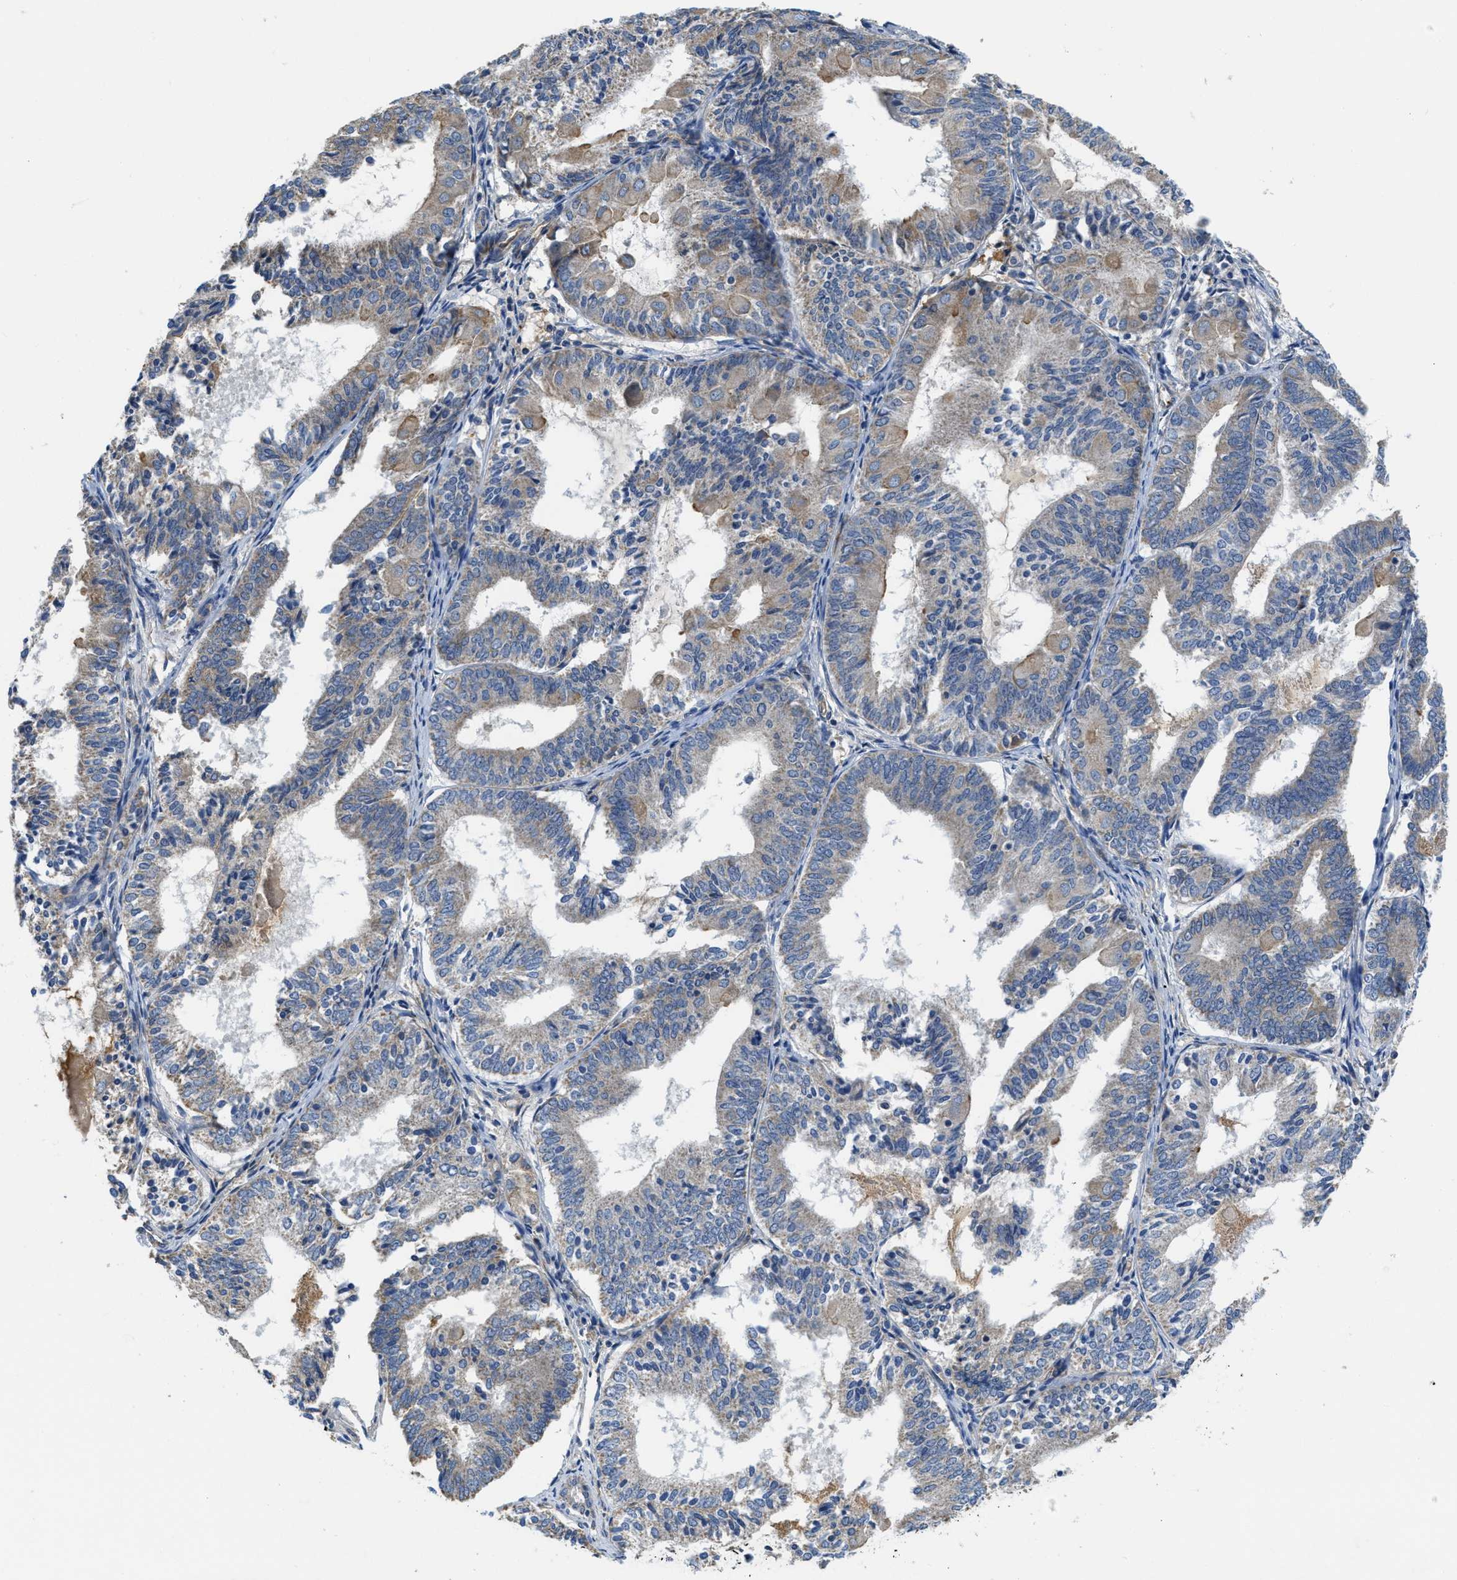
{"staining": {"intensity": "weak", "quantity": "25%-75%", "location": "cytoplasmic/membranous"}, "tissue": "endometrial cancer", "cell_type": "Tumor cells", "image_type": "cancer", "snomed": [{"axis": "morphology", "description": "Adenocarcinoma, NOS"}, {"axis": "topography", "description": "Endometrium"}], "caption": "An IHC micrograph of tumor tissue is shown. Protein staining in brown shows weak cytoplasmic/membranous positivity in endometrial cancer within tumor cells. (DAB (3,3'-diaminobenzidine) IHC with brightfield microscopy, high magnification).", "gene": "GALK1", "patient": {"sex": "female", "age": 81}}